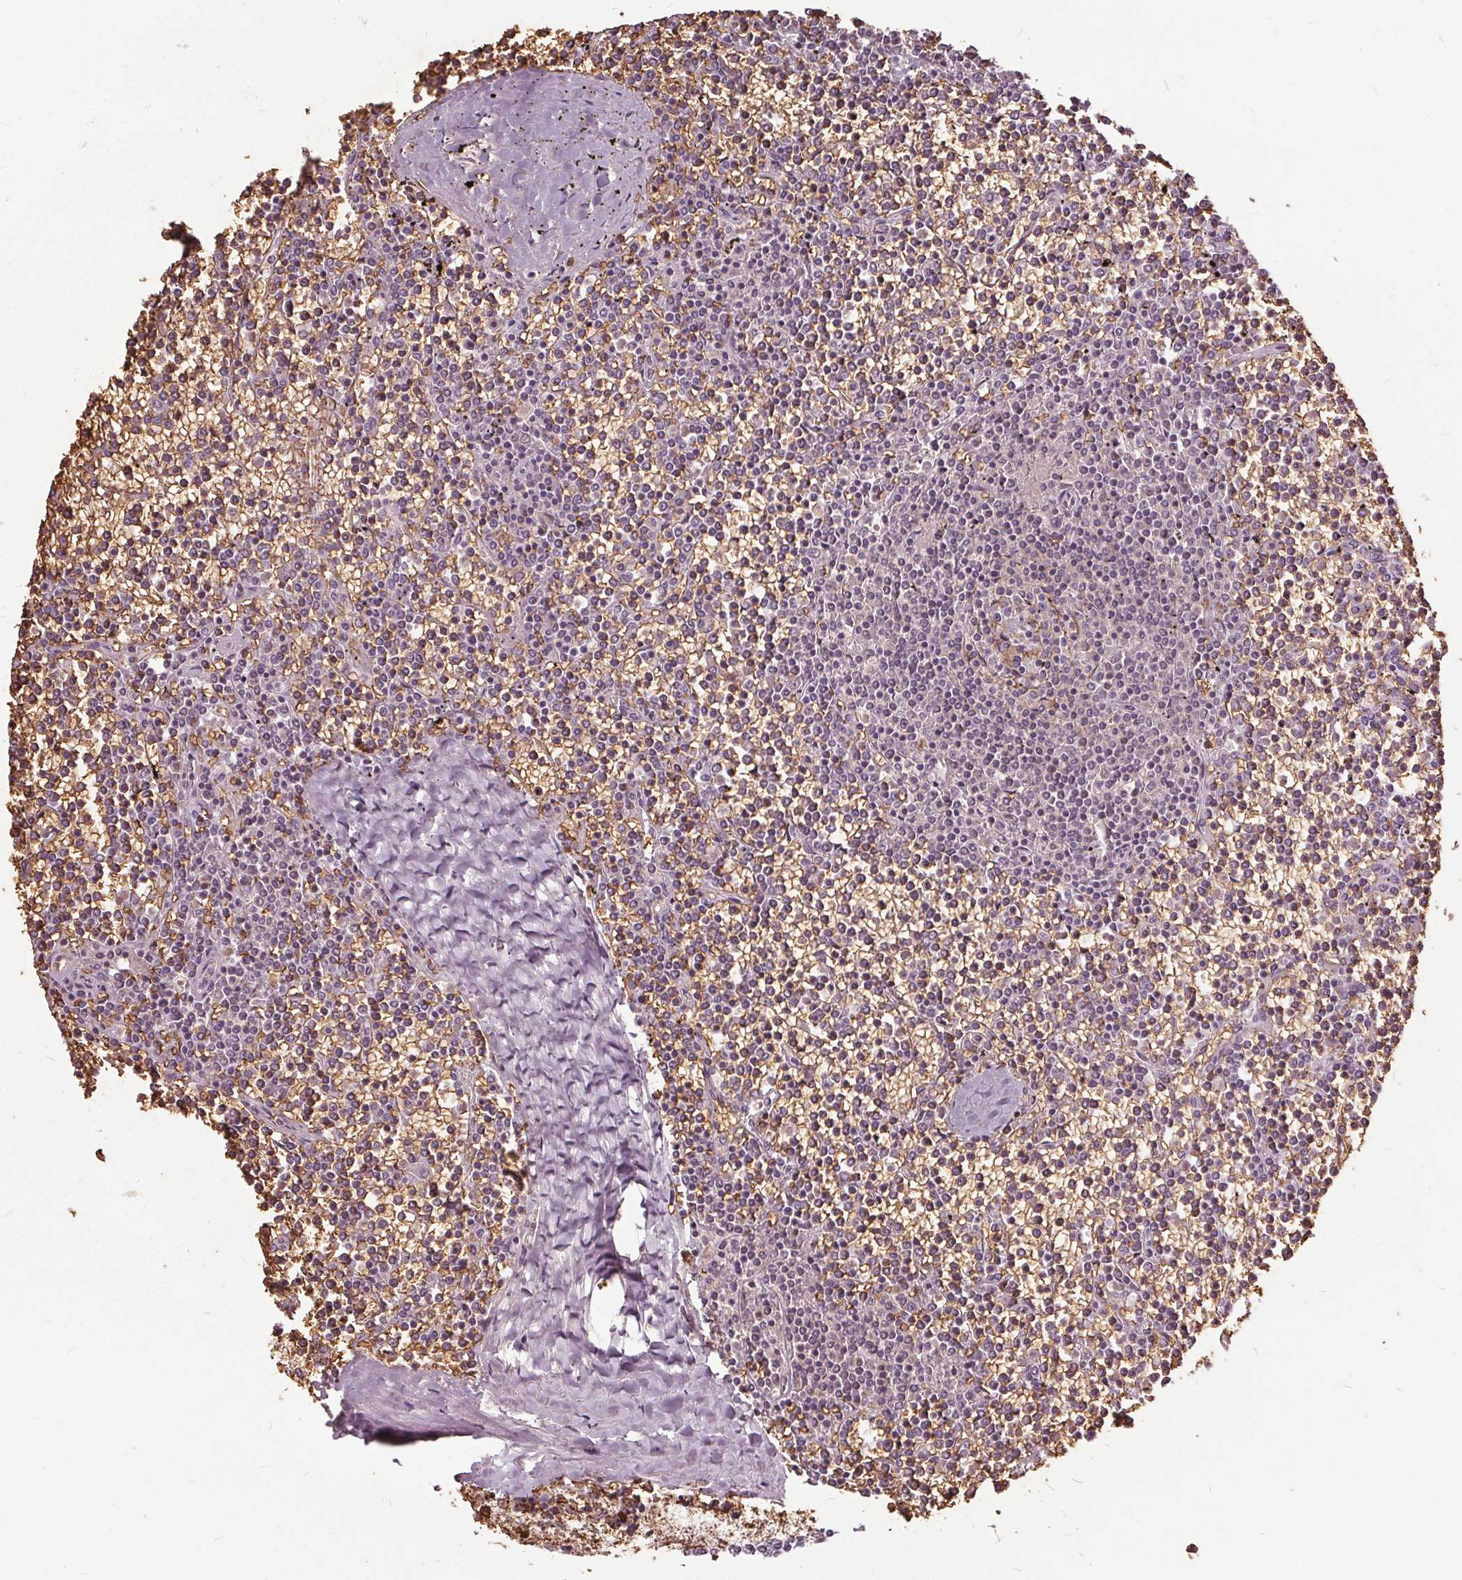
{"staining": {"intensity": "negative", "quantity": "none", "location": "none"}, "tissue": "lymphoma", "cell_type": "Tumor cells", "image_type": "cancer", "snomed": [{"axis": "morphology", "description": "Malignant lymphoma, non-Hodgkin's type, Low grade"}, {"axis": "topography", "description": "Spleen"}], "caption": "A high-resolution photomicrograph shows IHC staining of malignant lymphoma, non-Hodgkin's type (low-grade), which exhibits no significant staining in tumor cells.", "gene": "SLC4A1", "patient": {"sex": "female", "age": 19}}